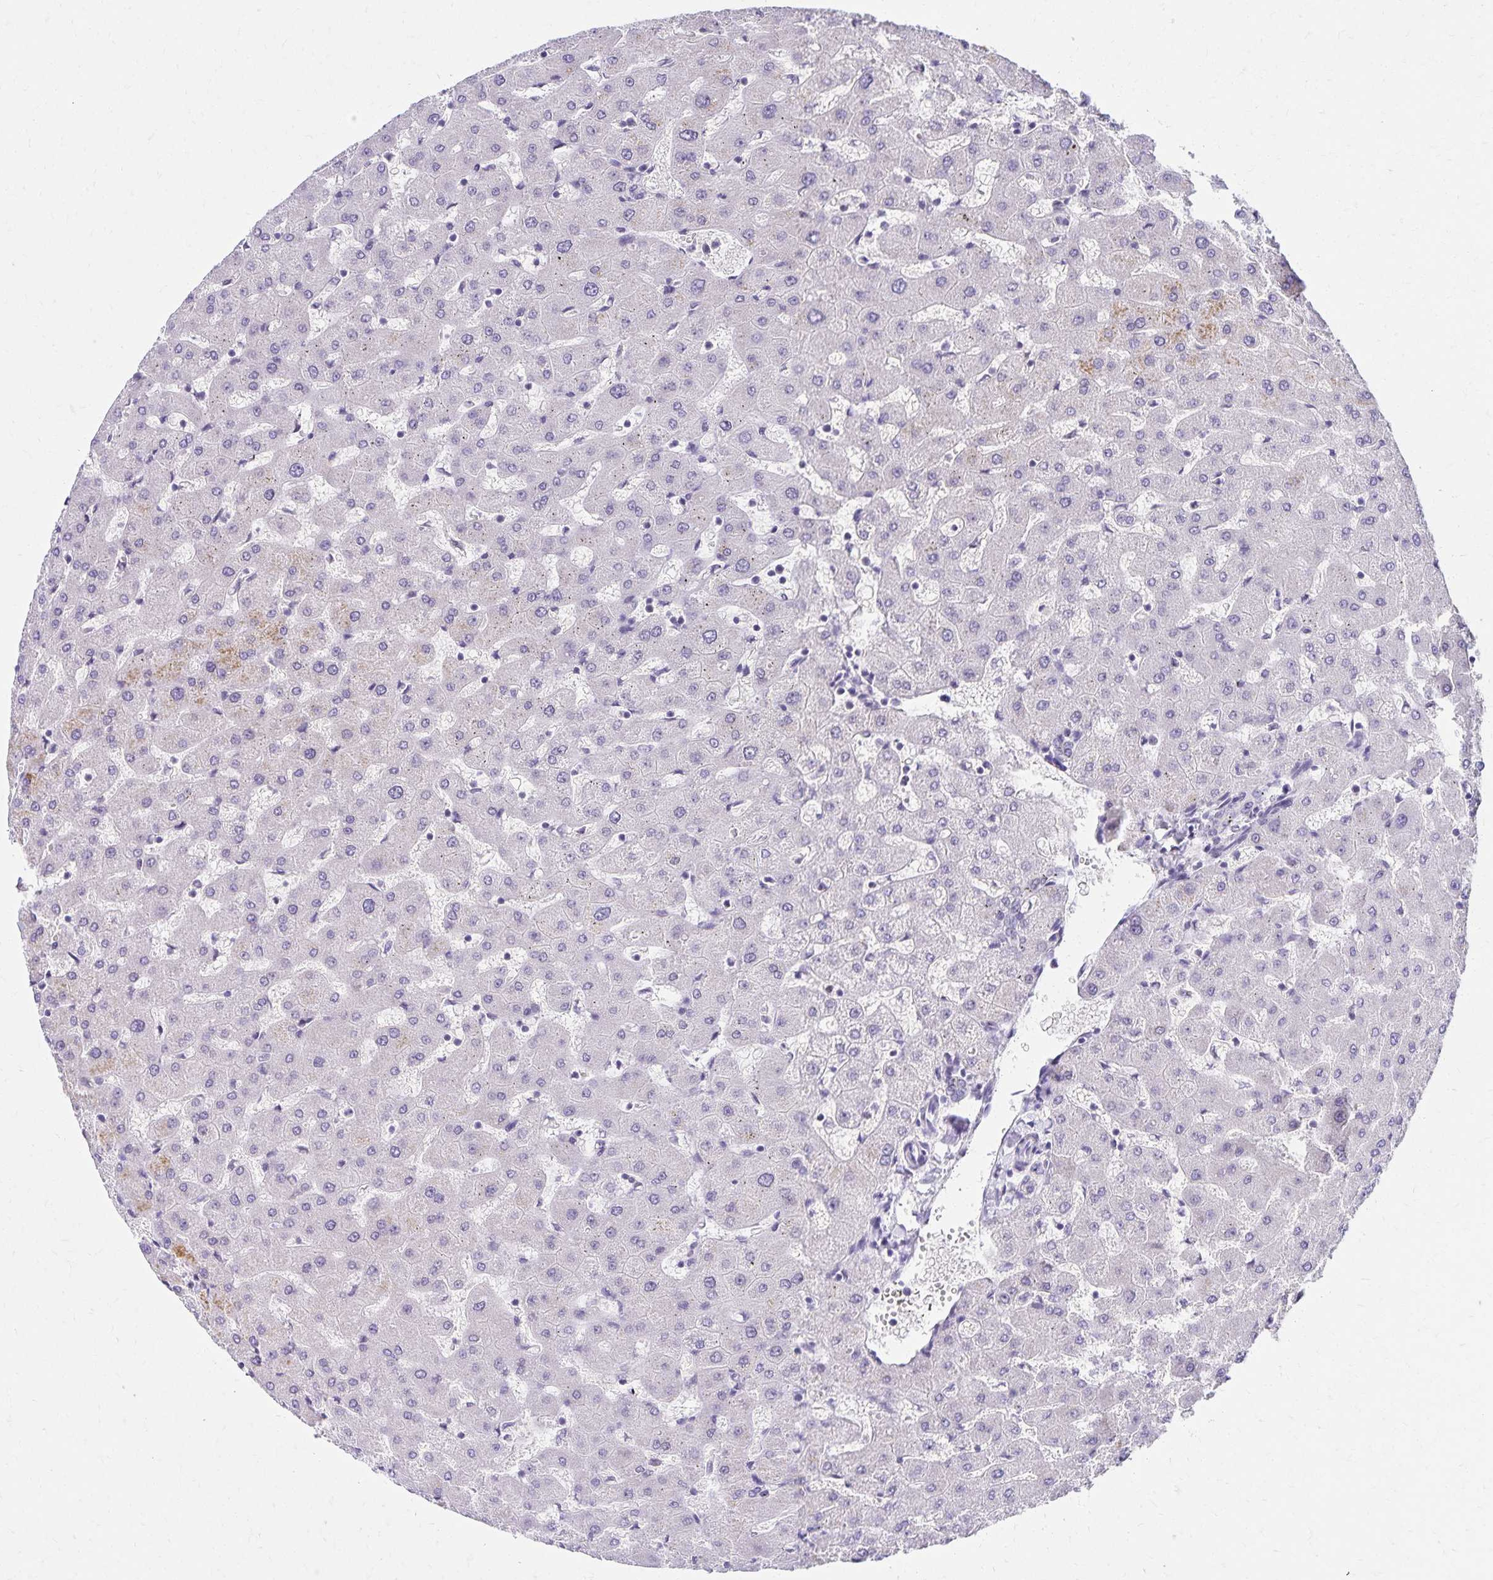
{"staining": {"intensity": "negative", "quantity": "none", "location": "none"}, "tissue": "liver", "cell_type": "Cholangiocytes", "image_type": "normal", "snomed": [{"axis": "morphology", "description": "Normal tissue, NOS"}, {"axis": "topography", "description": "Liver"}], "caption": "DAB immunohistochemical staining of normal liver shows no significant staining in cholangiocytes.", "gene": "FAM166C", "patient": {"sex": "female", "age": 63}}